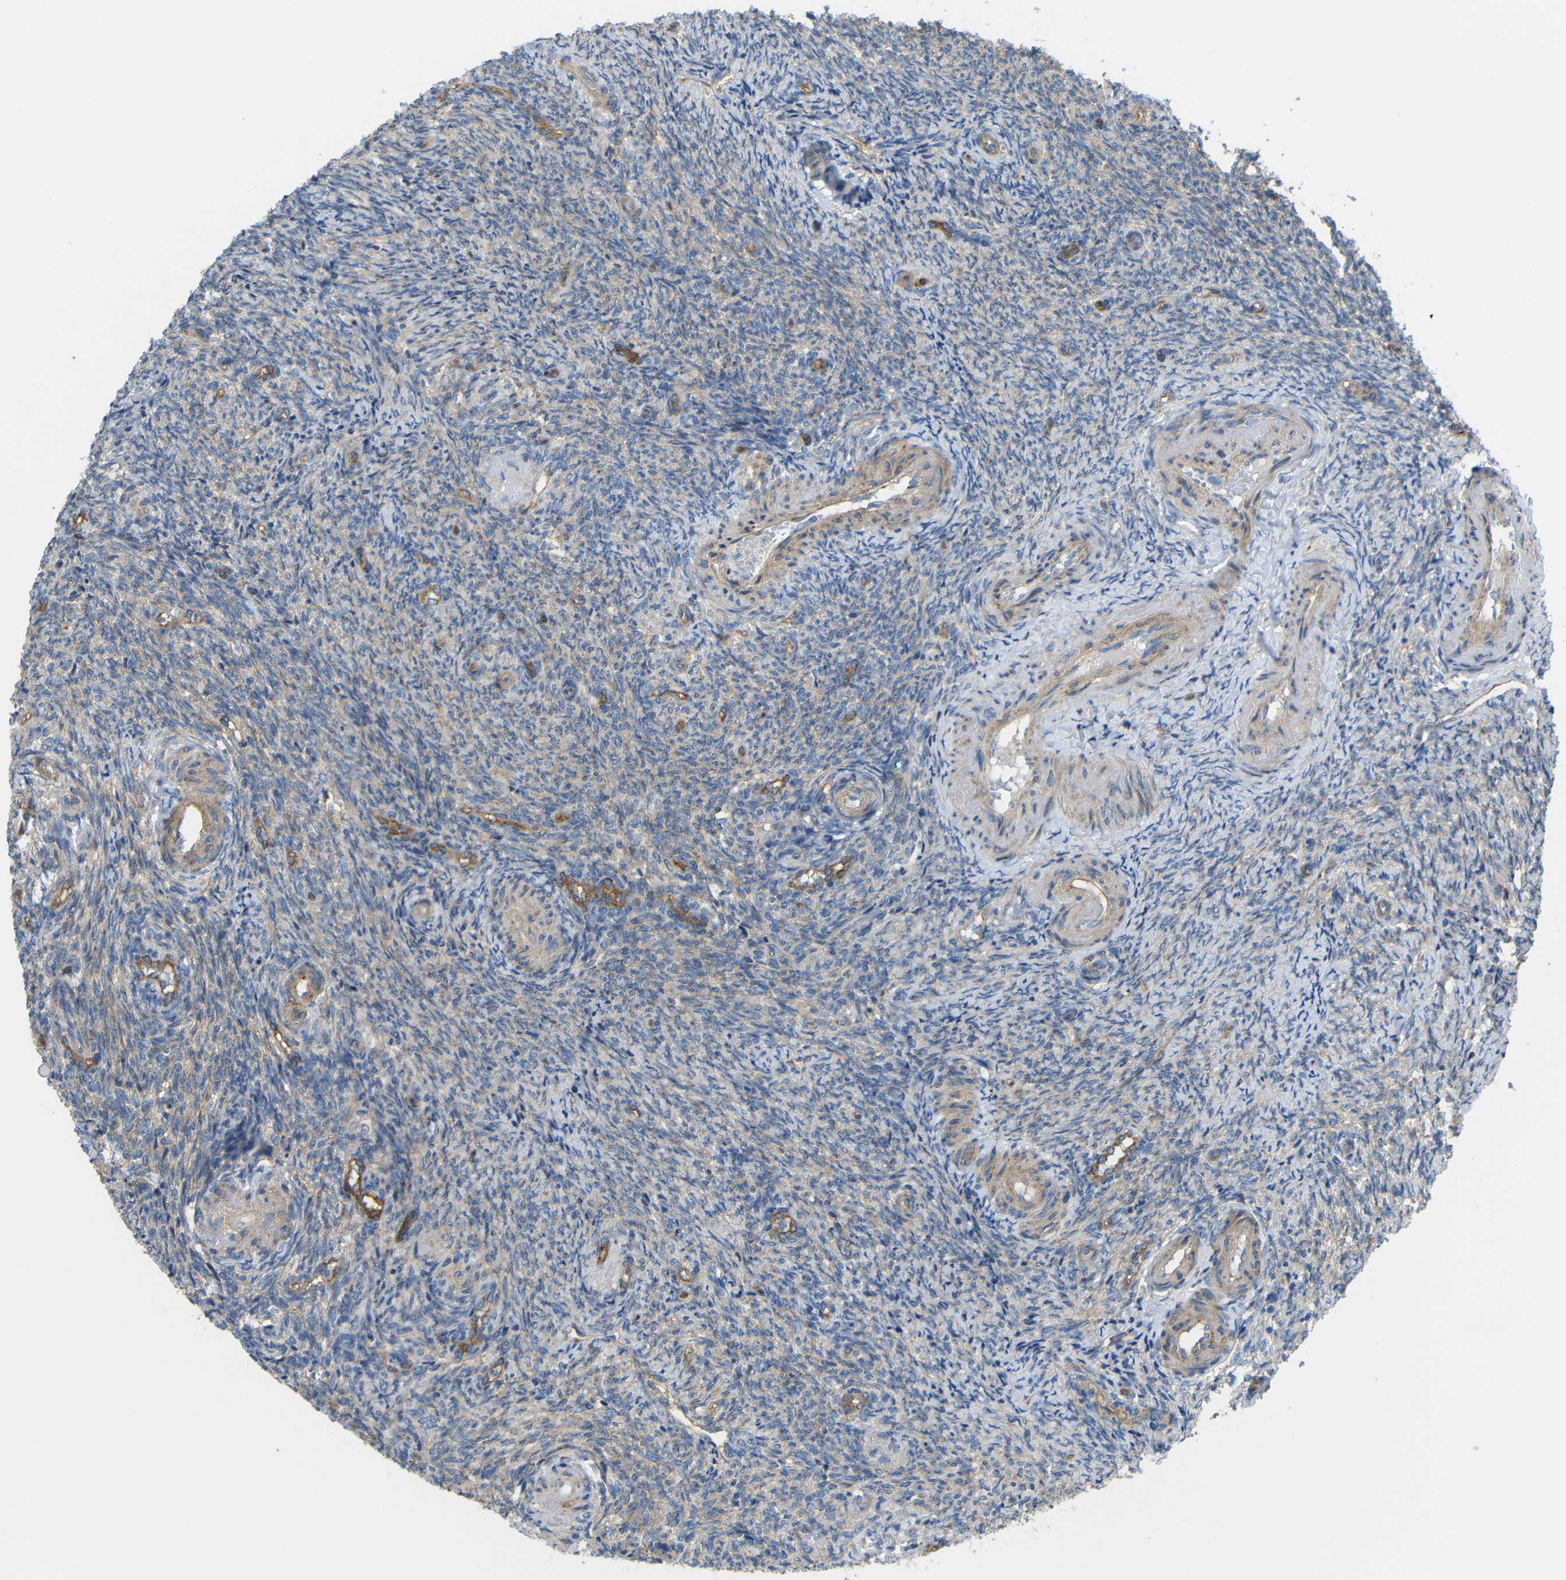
{"staining": {"intensity": "weak", "quantity": "25%-75%", "location": "cytoplasmic/membranous"}, "tissue": "ovary", "cell_type": "Ovarian stroma cells", "image_type": "normal", "snomed": [{"axis": "morphology", "description": "Normal tissue, NOS"}, {"axis": "topography", "description": "Ovary"}], "caption": "About 25%-75% of ovarian stroma cells in normal human ovary display weak cytoplasmic/membranous protein expression as visualized by brown immunohistochemical staining.", "gene": "SYPL1", "patient": {"sex": "female", "age": 41}}